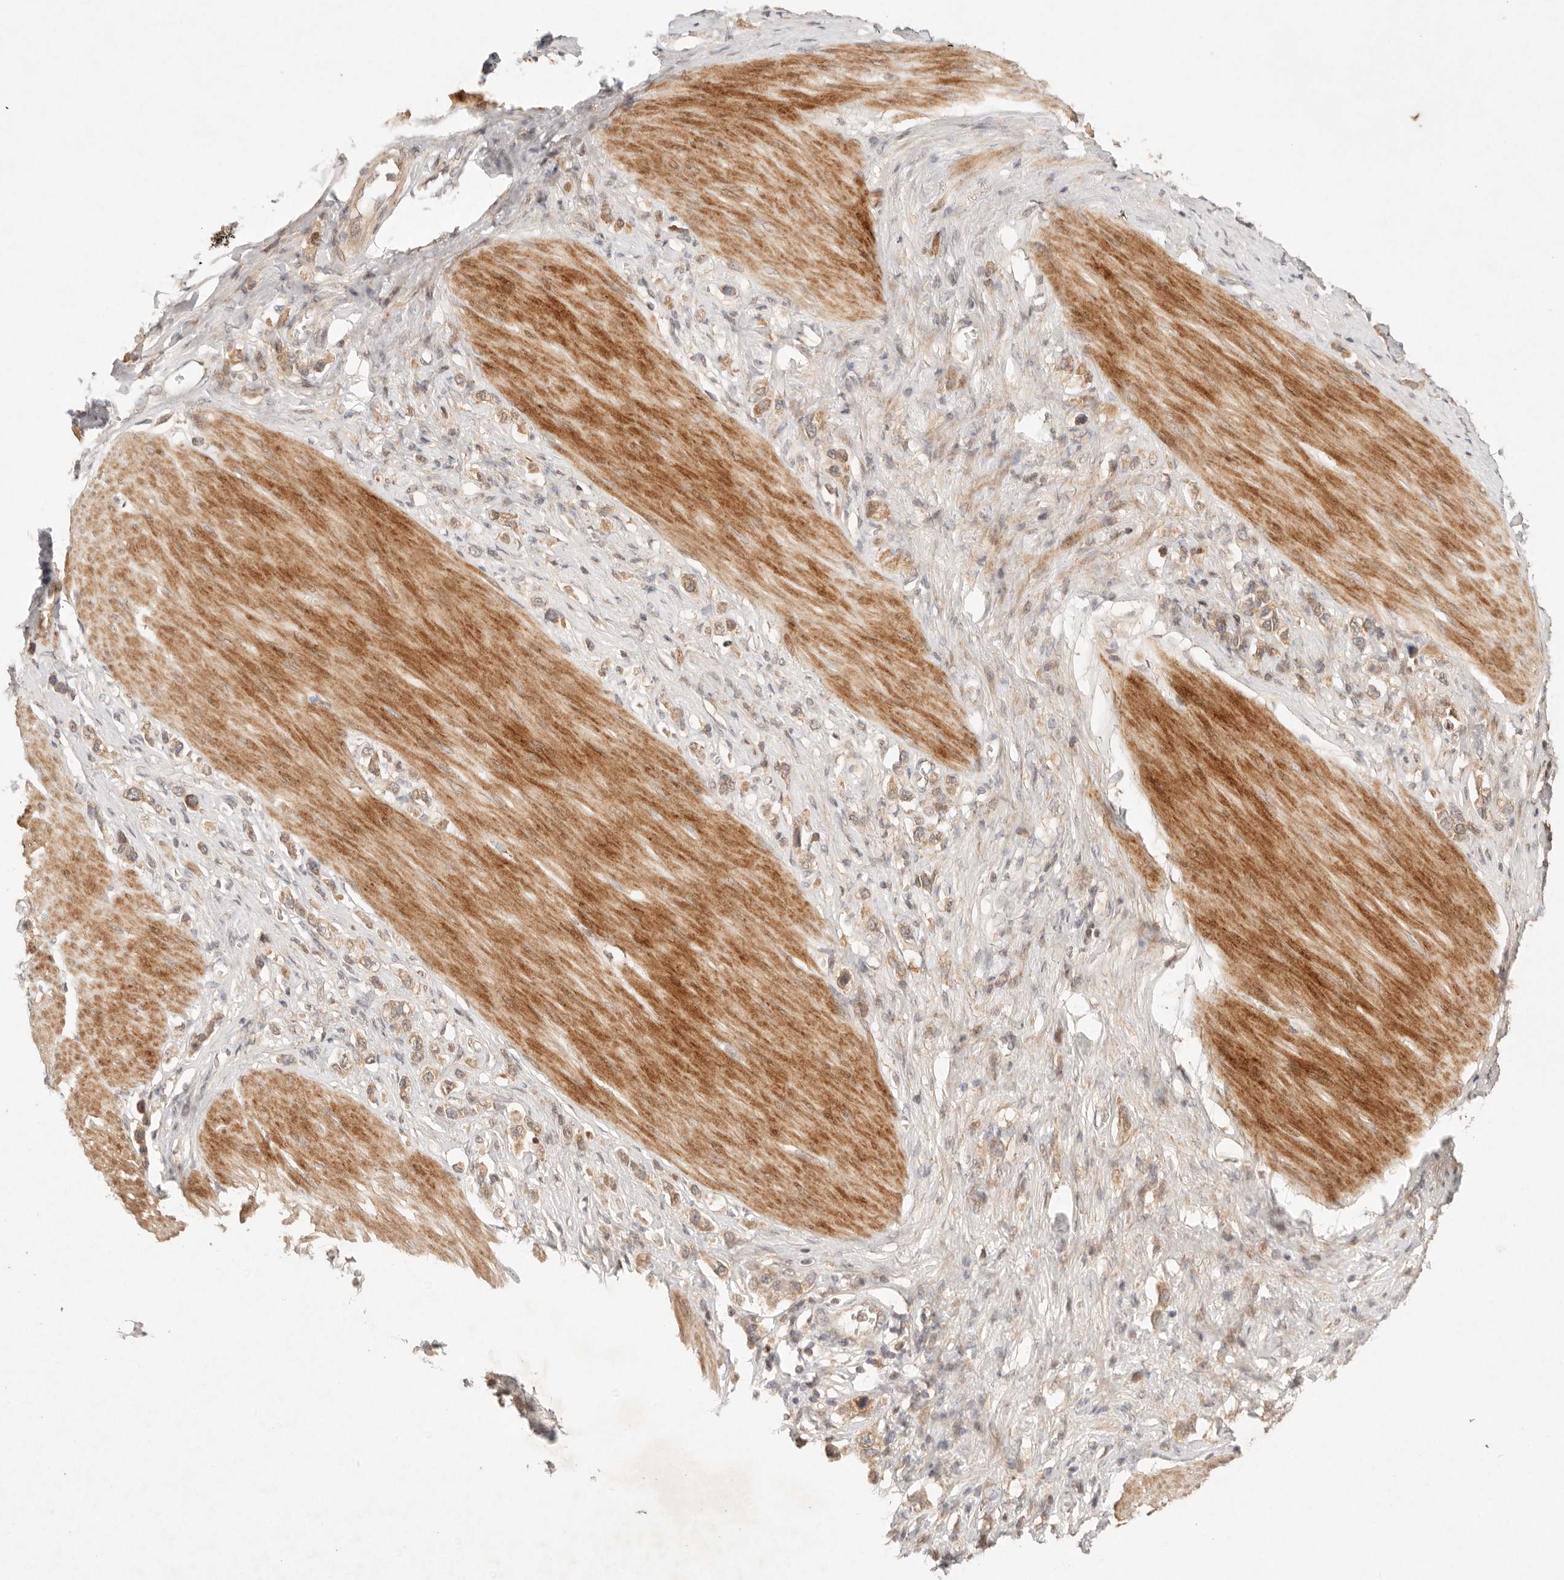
{"staining": {"intensity": "moderate", "quantity": ">75%", "location": "cytoplasmic/membranous"}, "tissue": "stomach cancer", "cell_type": "Tumor cells", "image_type": "cancer", "snomed": [{"axis": "morphology", "description": "Adenocarcinoma, NOS"}, {"axis": "topography", "description": "Stomach"}], "caption": "Immunohistochemical staining of stomach cancer (adenocarcinoma) reveals moderate cytoplasmic/membranous protein positivity in approximately >75% of tumor cells.", "gene": "PHLDA3", "patient": {"sex": "female", "age": 65}}